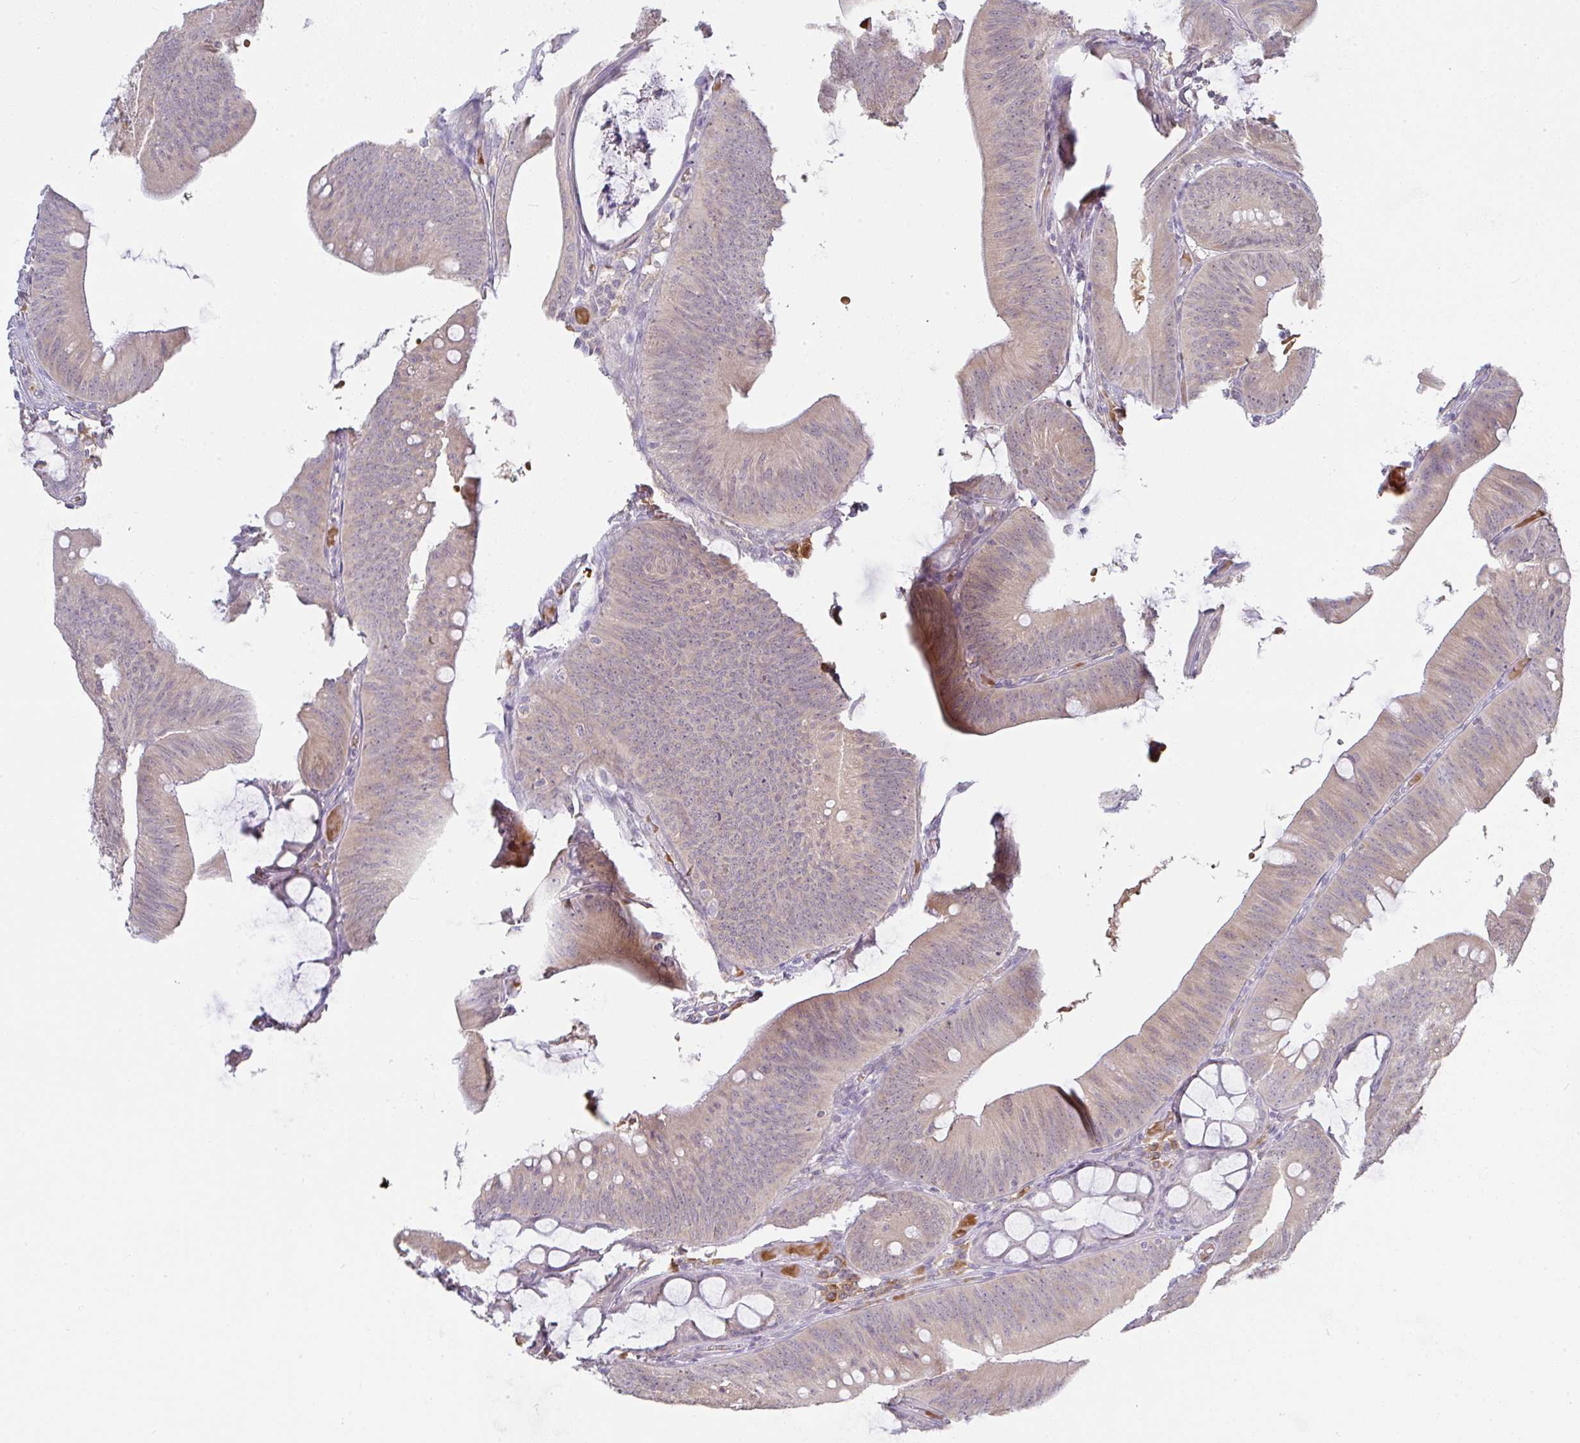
{"staining": {"intensity": "weak", "quantity": "<25%", "location": "cytoplasmic/membranous"}, "tissue": "colorectal cancer", "cell_type": "Tumor cells", "image_type": "cancer", "snomed": [{"axis": "morphology", "description": "Adenocarcinoma, NOS"}, {"axis": "topography", "description": "Colon"}], "caption": "Immunohistochemistry (IHC) photomicrograph of neoplastic tissue: human adenocarcinoma (colorectal) stained with DAB displays no significant protein staining in tumor cells. (DAB immunohistochemistry (IHC) with hematoxylin counter stain).", "gene": "DERL2", "patient": {"sex": "male", "age": 84}}